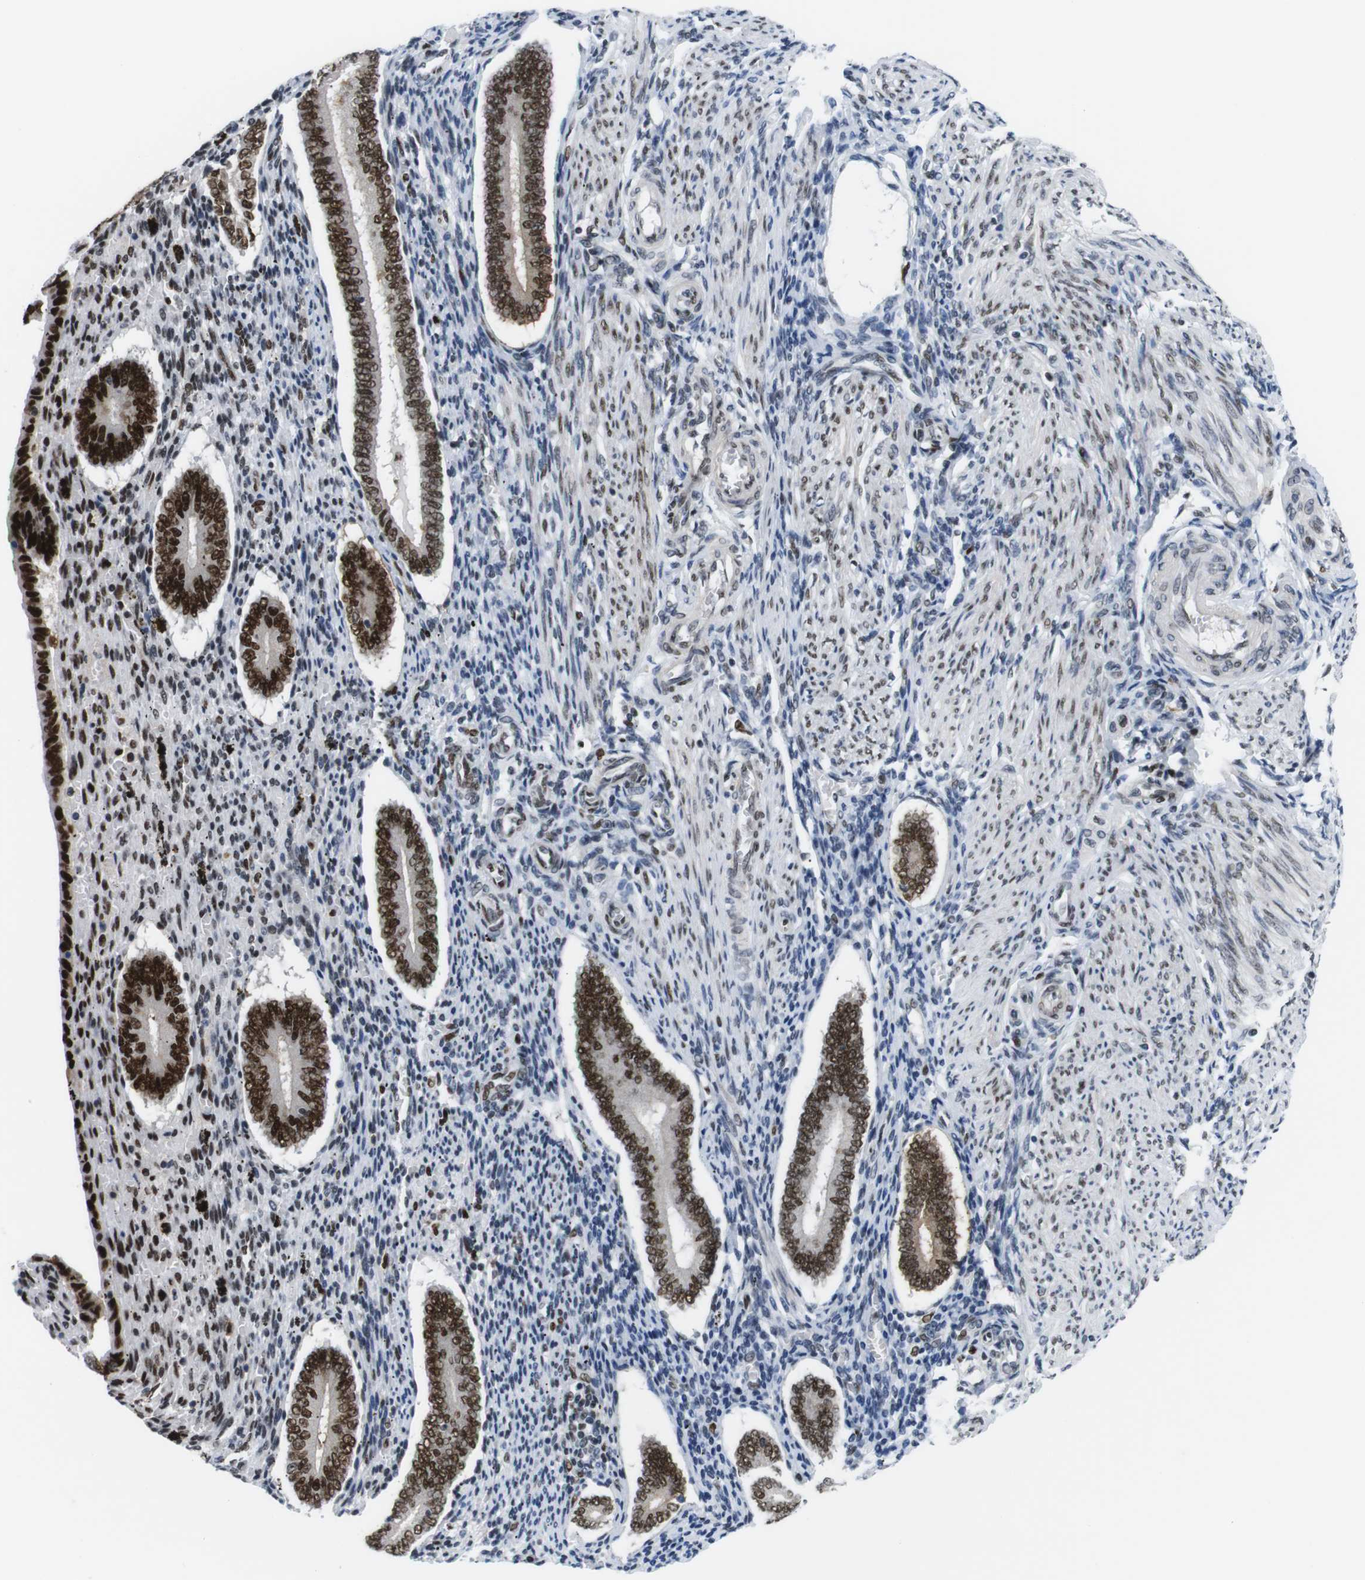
{"staining": {"intensity": "moderate", "quantity": "25%-75%", "location": "nuclear"}, "tissue": "endometrium", "cell_type": "Cells in endometrial stroma", "image_type": "normal", "snomed": [{"axis": "morphology", "description": "Normal tissue, NOS"}, {"axis": "topography", "description": "Endometrium"}], "caption": "An image of endometrium stained for a protein exhibits moderate nuclear brown staining in cells in endometrial stroma.", "gene": "PSME3", "patient": {"sex": "female", "age": 42}}